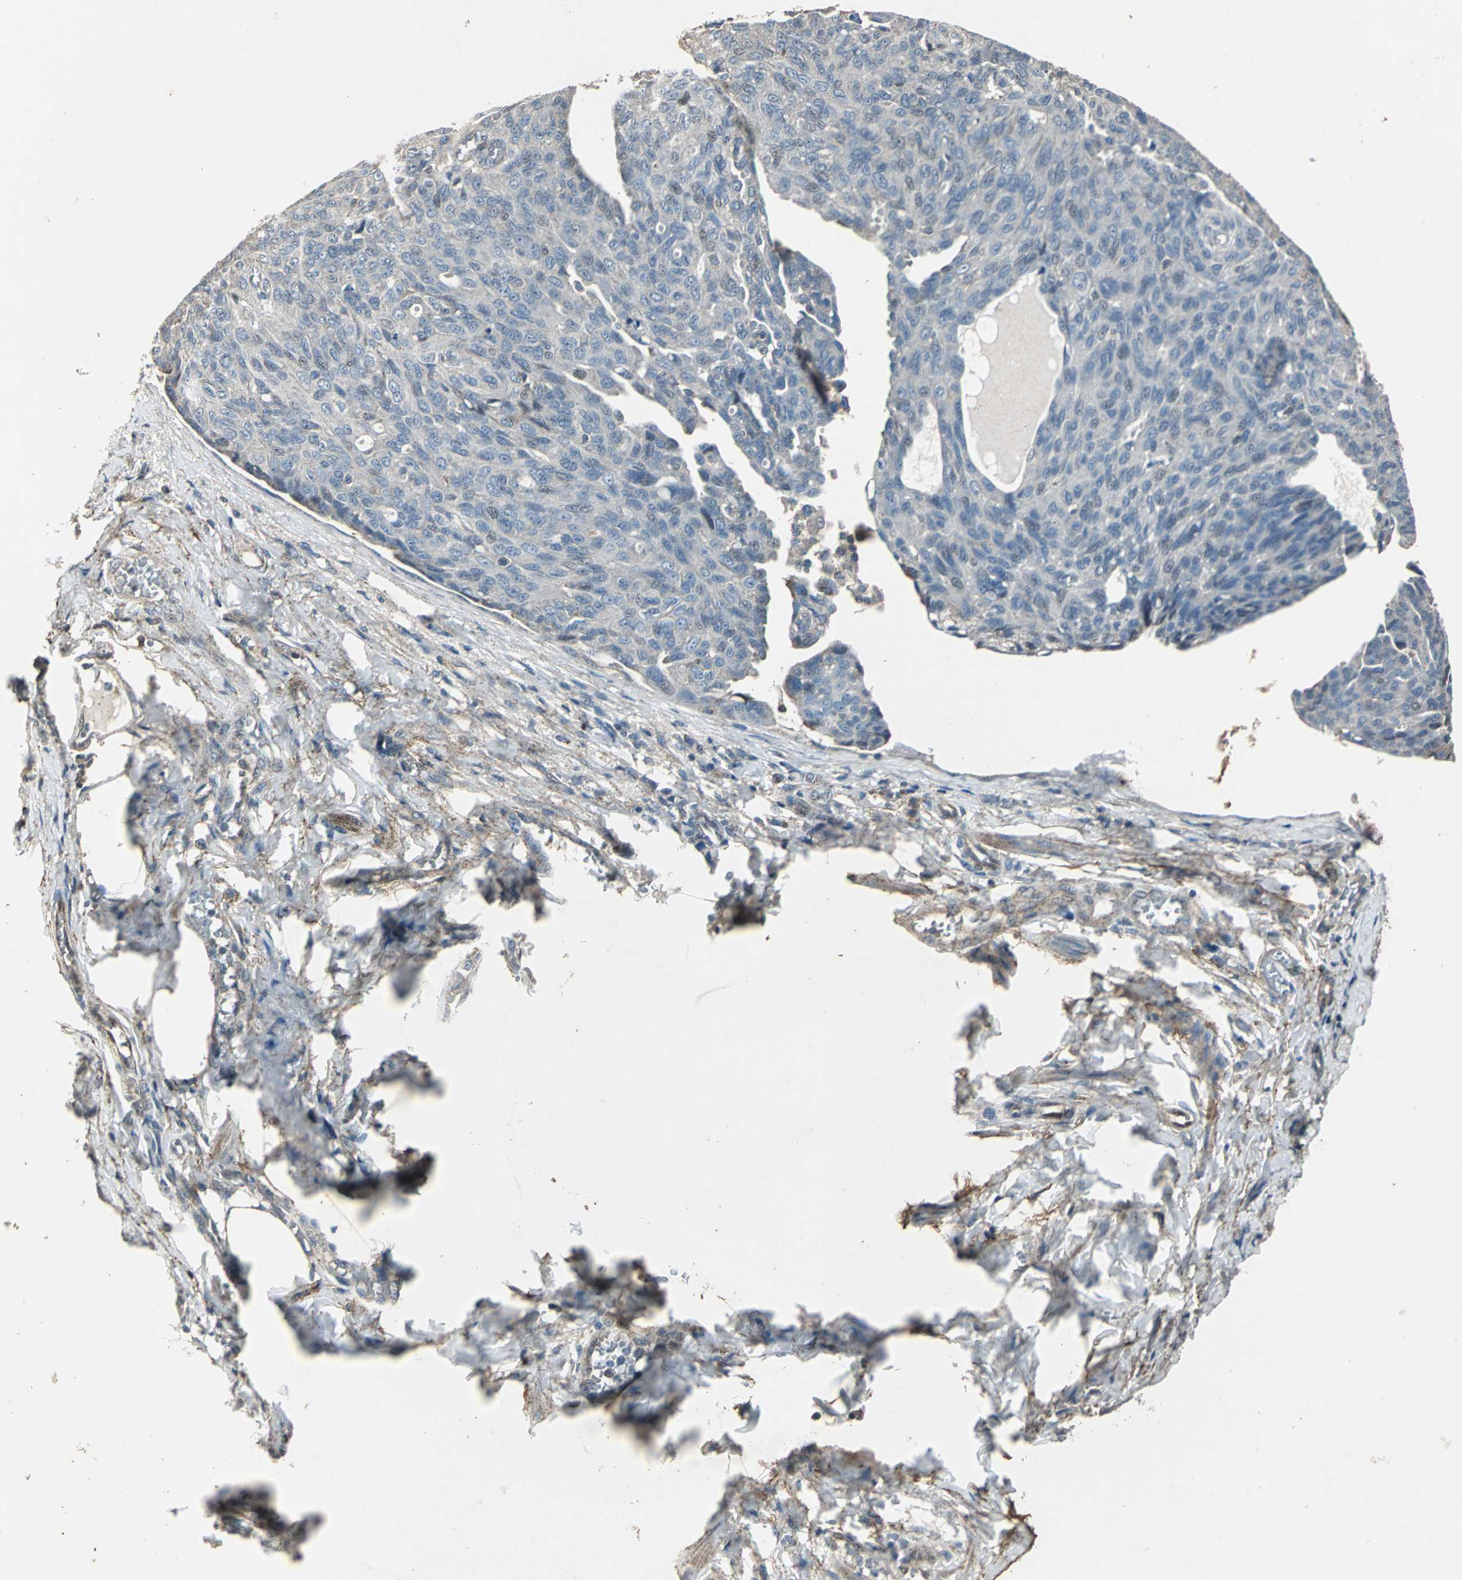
{"staining": {"intensity": "negative", "quantity": "none", "location": "none"}, "tissue": "ovarian cancer", "cell_type": "Tumor cells", "image_type": "cancer", "snomed": [{"axis": "morphology", "description": "Carcinoma, endometroid"}, {"axis": "topography", "description": "Ovary"}], "caption": "Ovarian cancer was stained to show a protein in brown. There is no significant positivity in tumor cells.", "gene": "DNAJB4", "patient": {"sex": "female", "age": 60}}